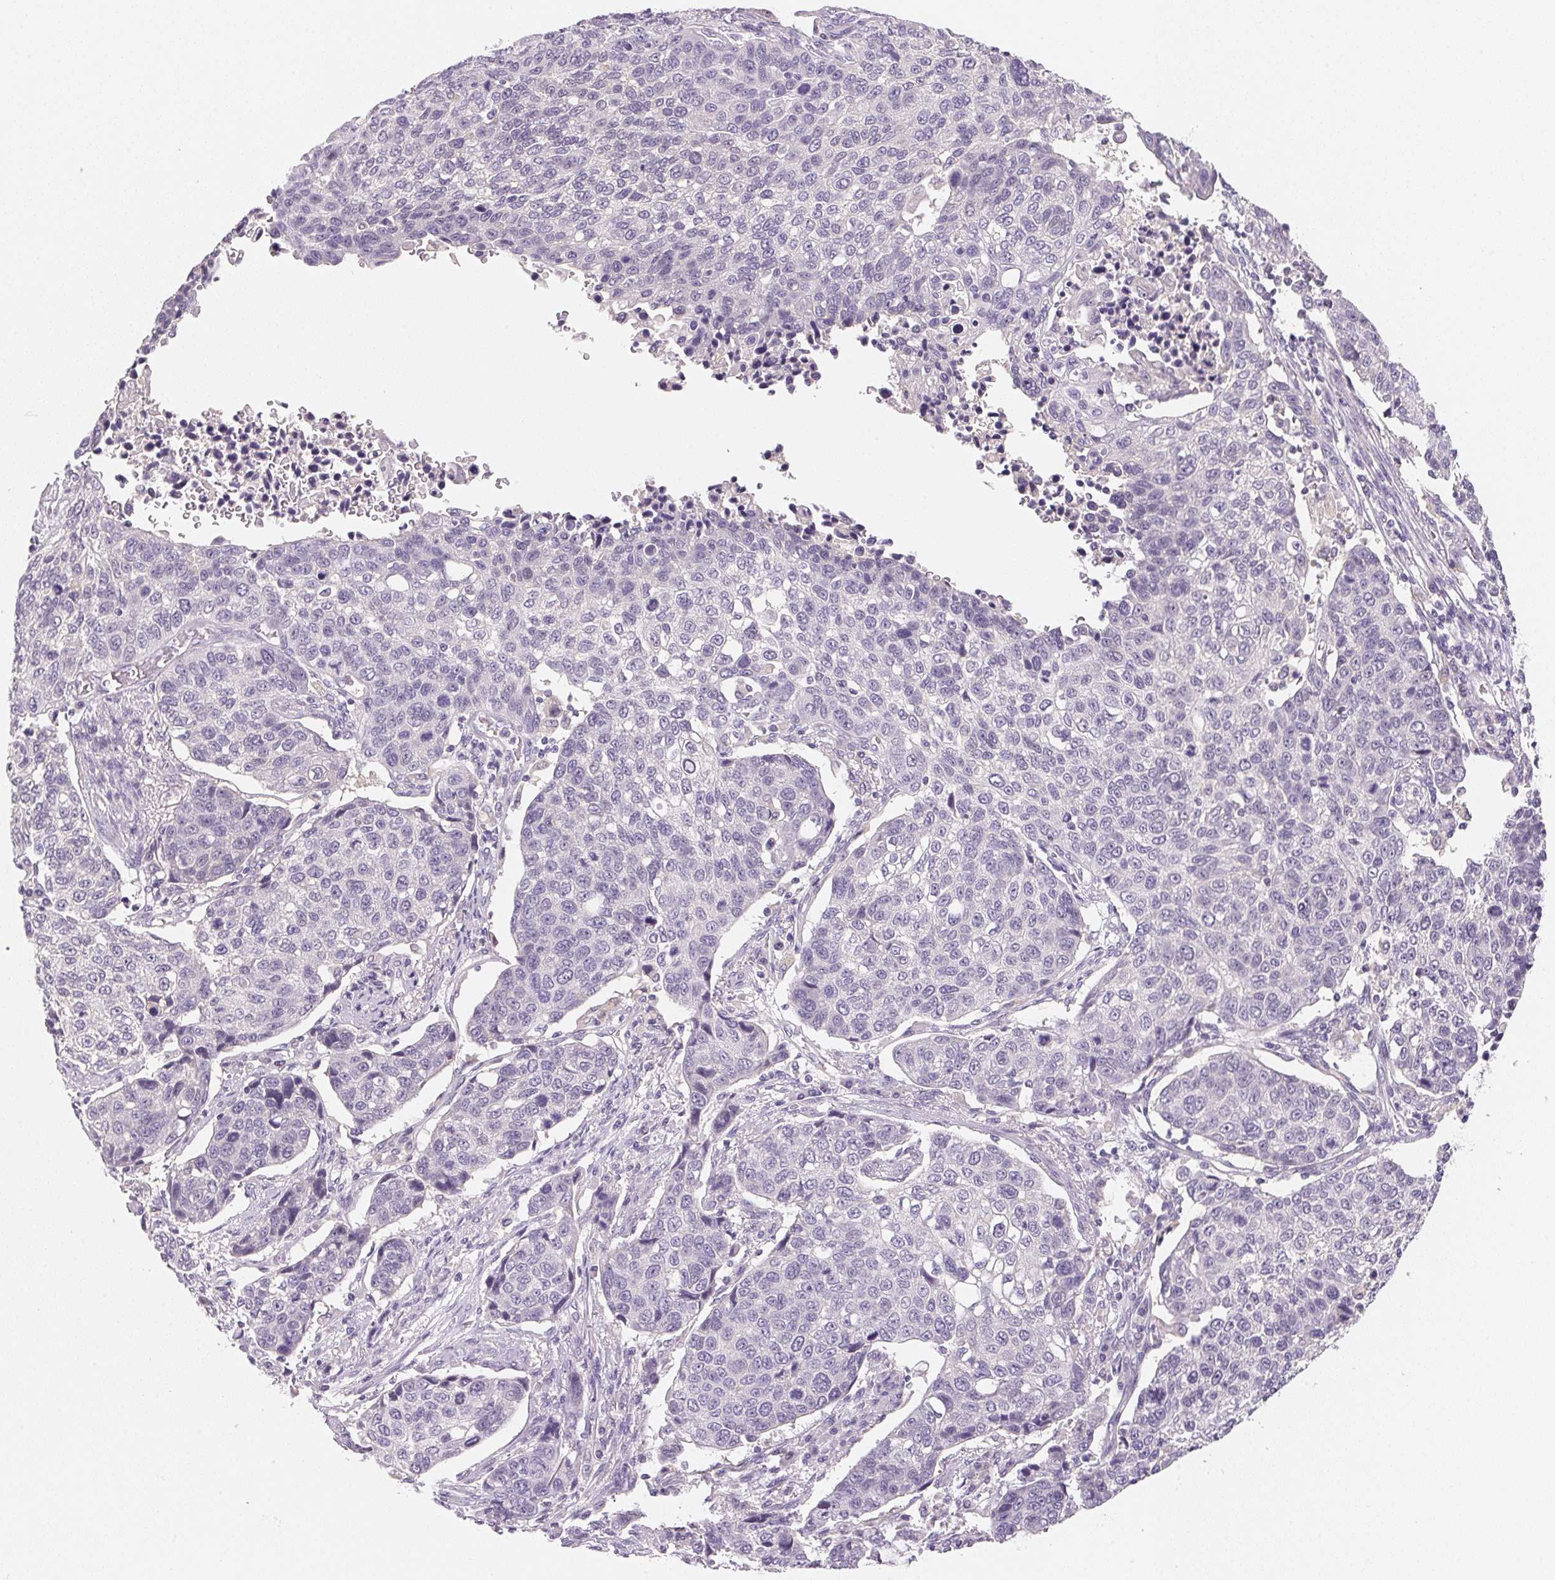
{"staining": {"intensity": "negative", "quantity": "none", "location": "none"}, "tissue": "lung cancer", "cell_type": "Tumor cells", "image_type": "cancer", "snomed": [{"axis": "morphology", "description": "Squamous cell carcinoma, NOS"}, {"axis": "topography", "description": "Lymph node"}, {"axis": "topography", "description": "Lung"}], "caption": "A micrograph of lung squamous cell carcinoma stained for a protein reveals no brown staining in tumor cells.", "gene": "MCOLN3", "patient": {"sex": "male", "age": 61}}